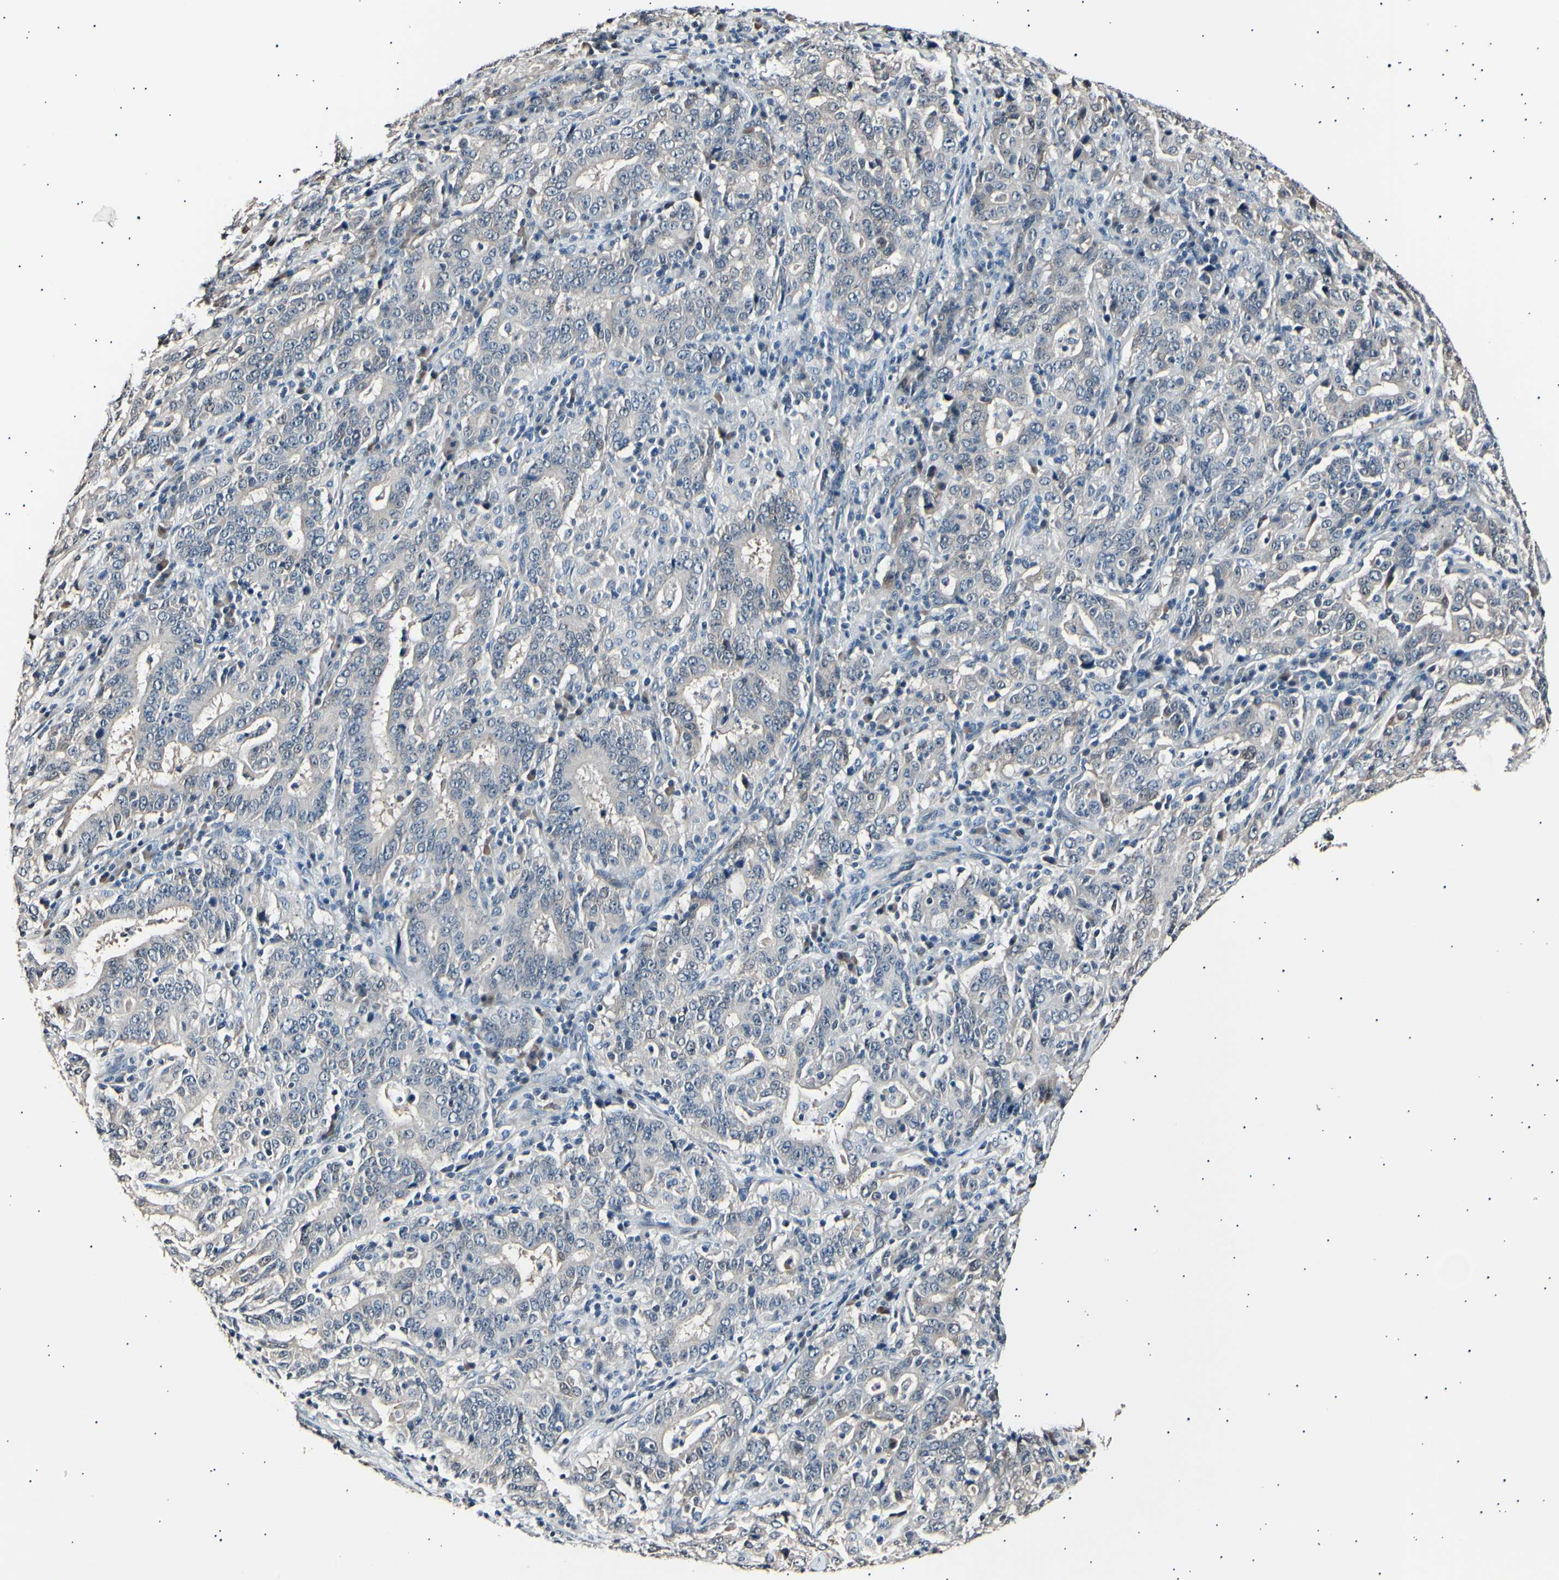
{"staining": {"intensity": "negative", "quantity": "none", "location": "none"}, "tissue": "stomach cancer", "cell_type": "Tumor cells", "image_type": "cancer", "snomed": [{"axis": "morphology", "description": "Normal tissue, NOS"}, {"axis": "morphology", "description": "Adenocarcinoma, NOS"}, {"axis": "topography", "description": "Stomach, upper"}, {"axis": "topography", "description": "Stomach"}], "caption": "A photomicrograph of human adenocarcinoma (stomach) is negative for staining in tumor cells.", "gene": "AK1", "patient": {"sex": "male", "age": 59}}